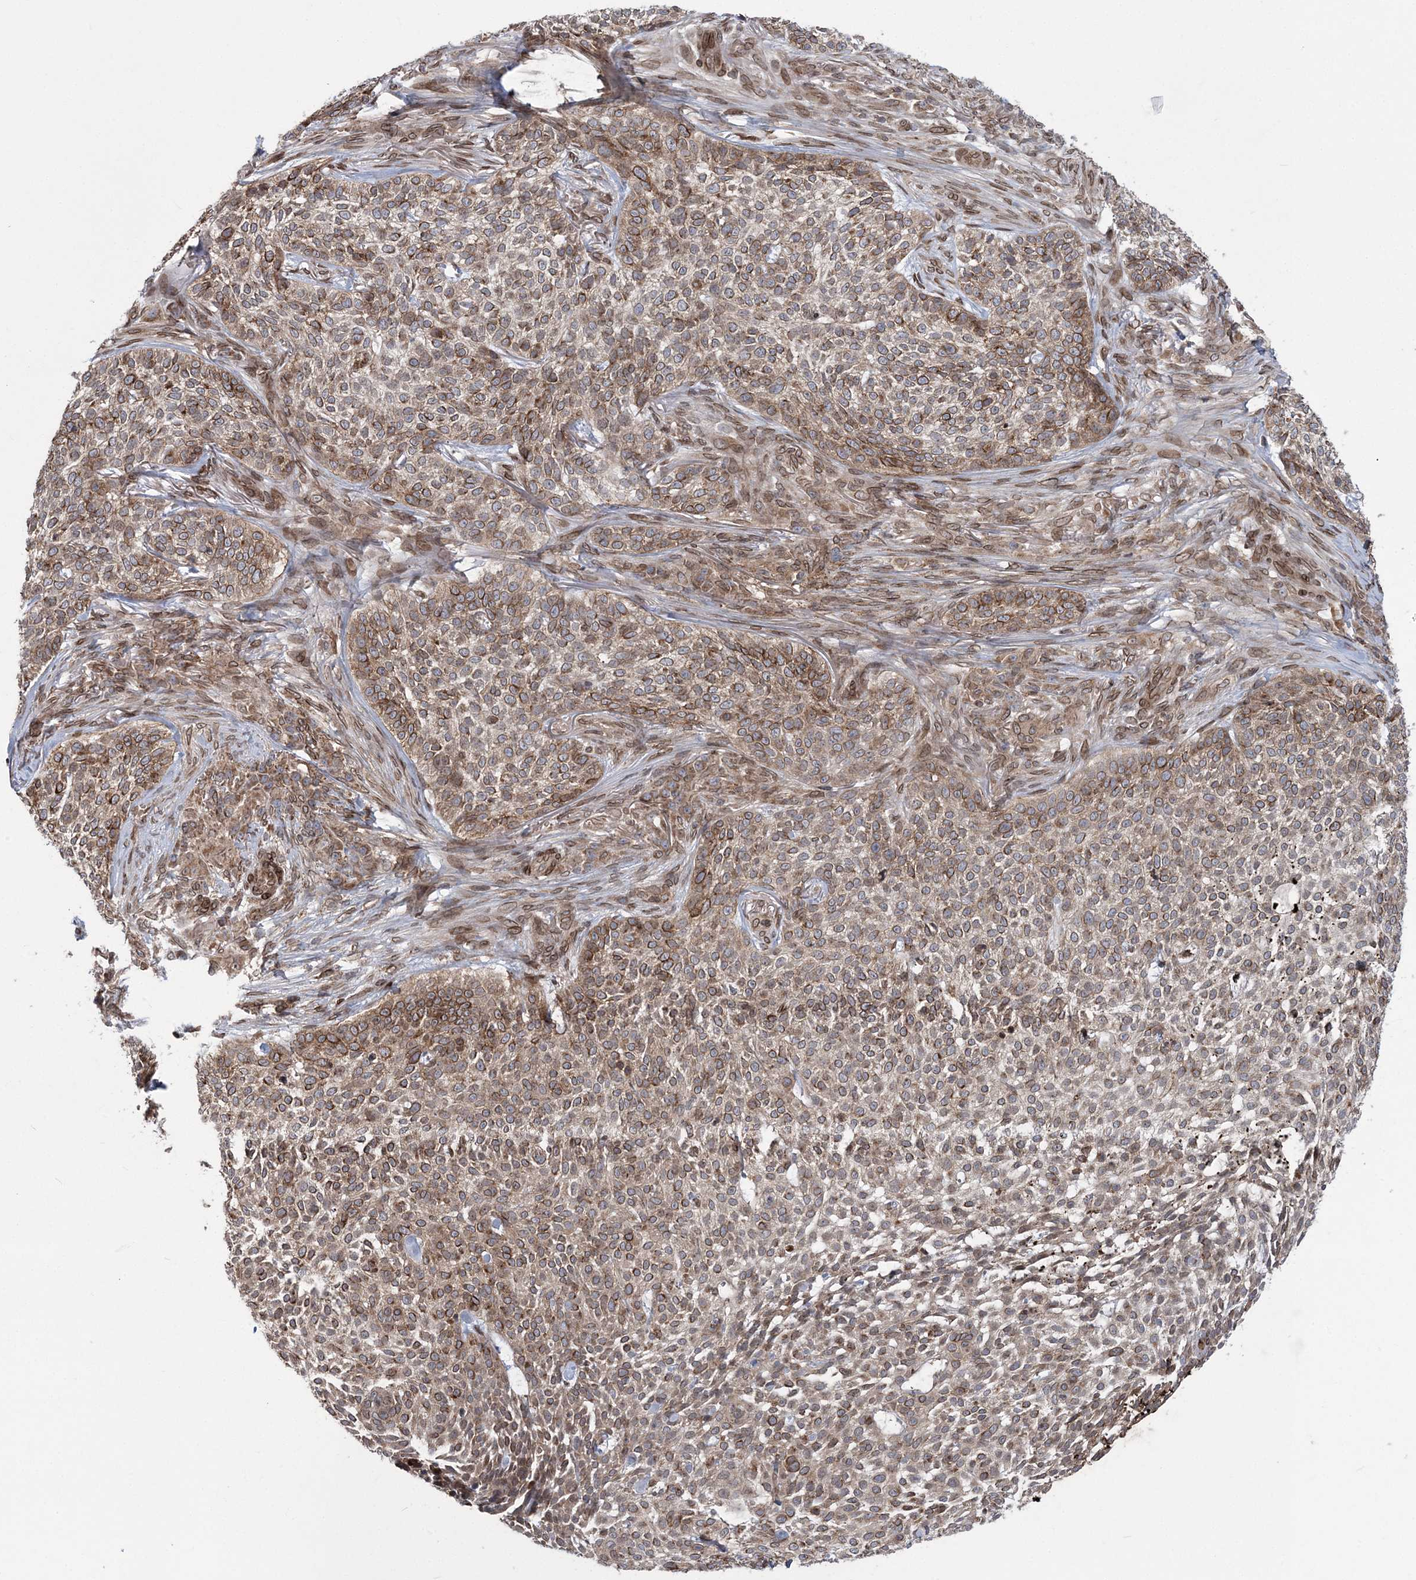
{"staining": {"intensity": "weak", "quantity": ">75%", "location": "cytoplasmic/membranous,nuclear"}, "tissue": "skin cancer", "cell_type": "Tumor cells", "image_type": "cancer", "snomed": [{"axis": "morphology", "description": "Basal cell carcinoma"}, {"axis": "topography", "description": "Skin"}], "caption": "An image of human skin basal cell carcinoma stained for a protein shows weak cytoplasmic/membranous and nuclear brown staining in tumor cells. (brown staining indicates protein expression, while blue staining denotes nuclei).", "gene": "DNAJC27", "patient": {"sex": "female", "age": 64}}